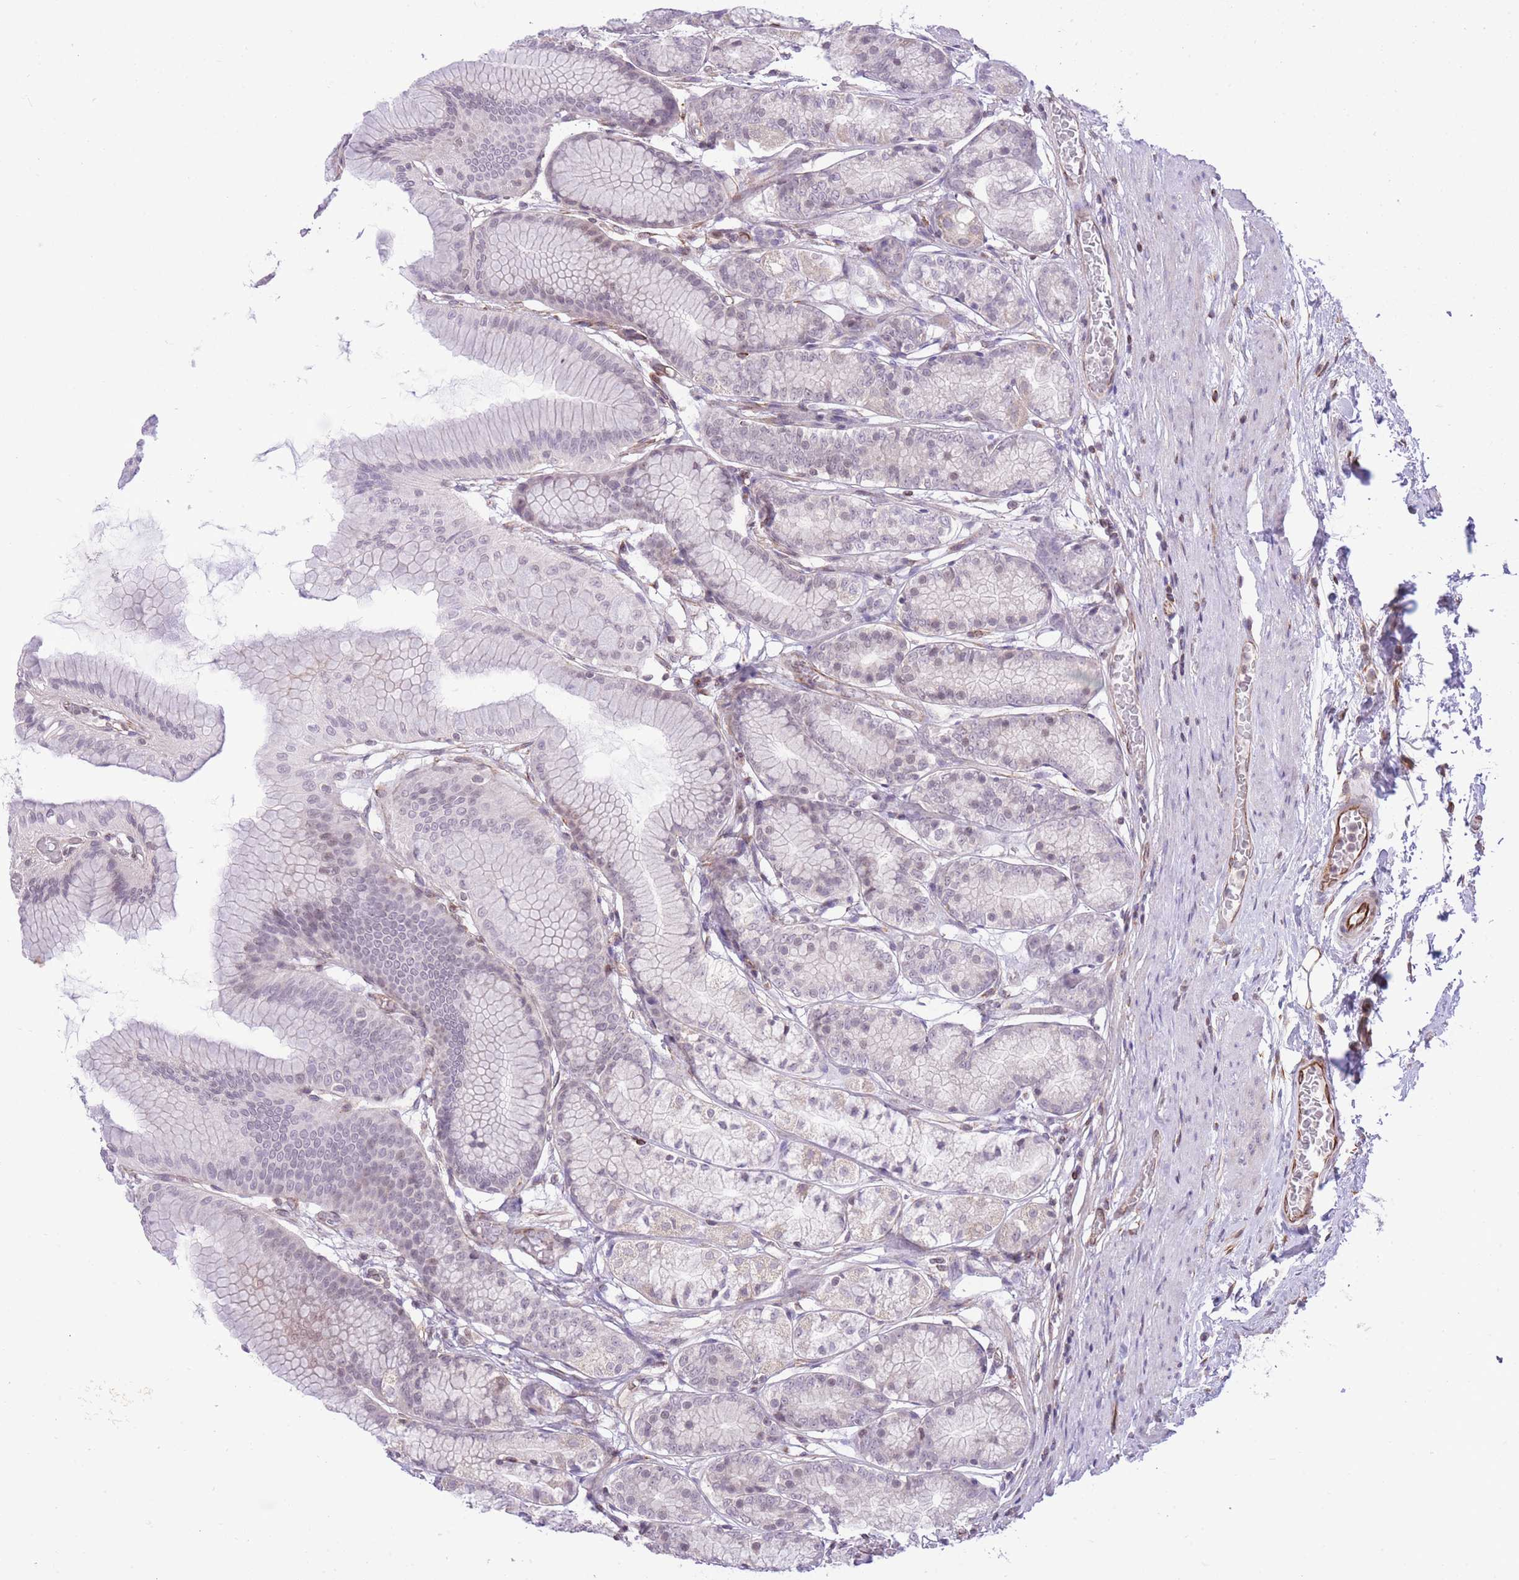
{"staining": {"intensity": "weak", "quantity": "<25%", "location": "nuclear"}, "tissue": "stomach", "cell_type": "Glandular cells", "image_type": "normal", "snomed": [{"axis": "morphology", "description": "Normal tissue, NOS"}, {"axis": "morphology", "description": "Adenocarcinoma, NOS"}, {"axis": "morphology", "description": "Adenocarcinoma, High grade"}, {"axis": "topography", "description": "Stomach, upper"}, {"axis": "topography", "description": "Stomach"}], "caption": "Immunohistochemistry (IHC) micrograph of normal stomach: human stomach stained with DAB (3,3'-diaminobenzidine) shows no significant protein expression in glandular cells. (Immunohistochemistry, brightfield microscopy, high magnification).", "gene": "ELL", "patient": {"sex": "female", "age": 65}}